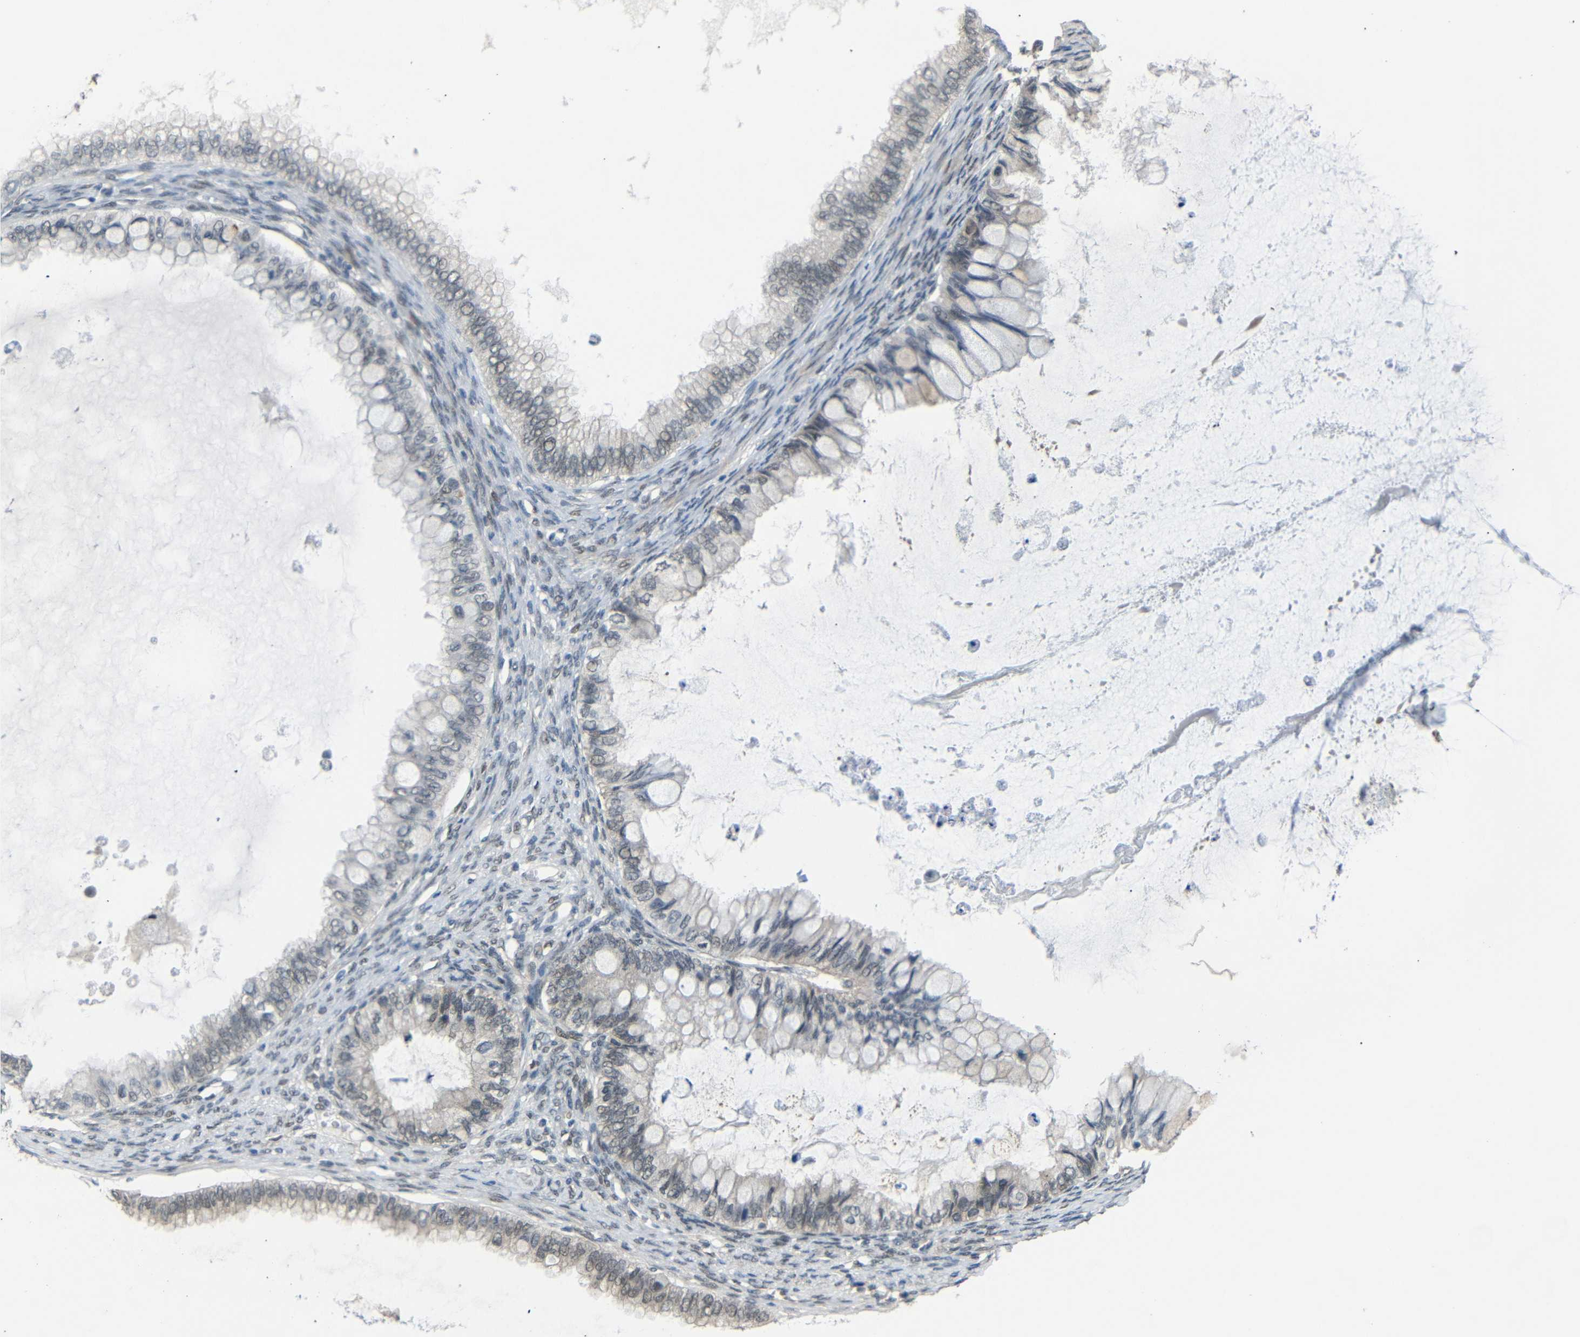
{"staining": {"intensity": "negative", "quantity": "none", "location": "none"}, "tissue": "ovarian cancer", "cell_type": "Tumor cells", "image_type": "cancer", "snomed": [{"axis": "morphology", "description": "Cystadenocarcinoma, mucinous, NOS"}, {"axis": "topography", "description": "Ovary"}], "caption": "A high-resolution micrograph shows immunohistochemistry (IHC) staining of ovarian cancer, which reveals no significant positivity in tumor cells.", "gene": "GPR158", "patient": {"sex": "female", "age": 80}}